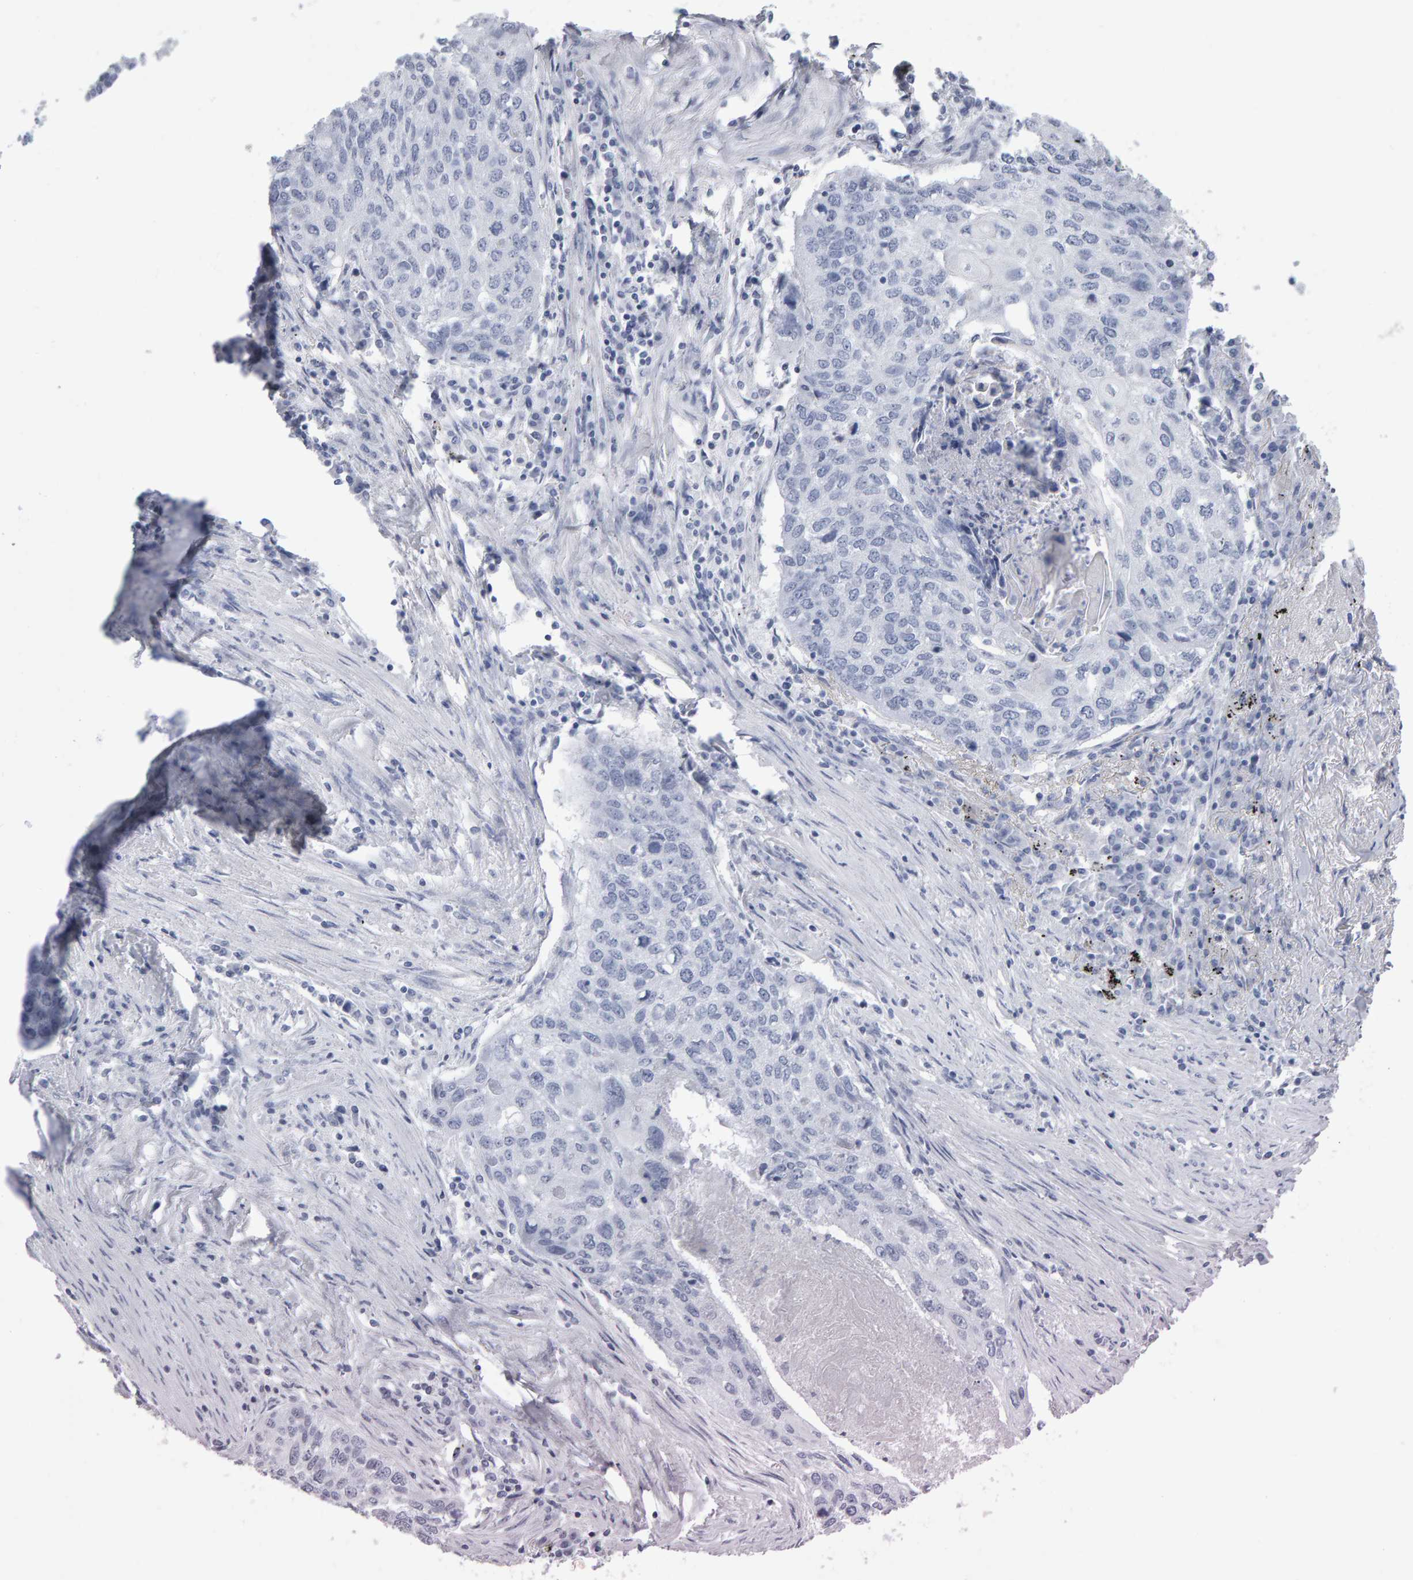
{"staining": {"intensity": "negative", "quantity": "none", "location": "none"}, "tissue": "lung cancer", "cell_type": "Tumor cells", "image_type": "cancer", "snomed": [{"axis": "morphology", "description": "Squamous cell carcinoma, NOS"}, {"axis": "topography", "description": "Lung"}], "caption": "Human squamous cell carcinoma (lung) stained for a protein using immunohistochemistry (IHC) reveals no positivity in tumor cells.", "gene": "NCDN", "patient": {"sex": "female", "age": 63}}